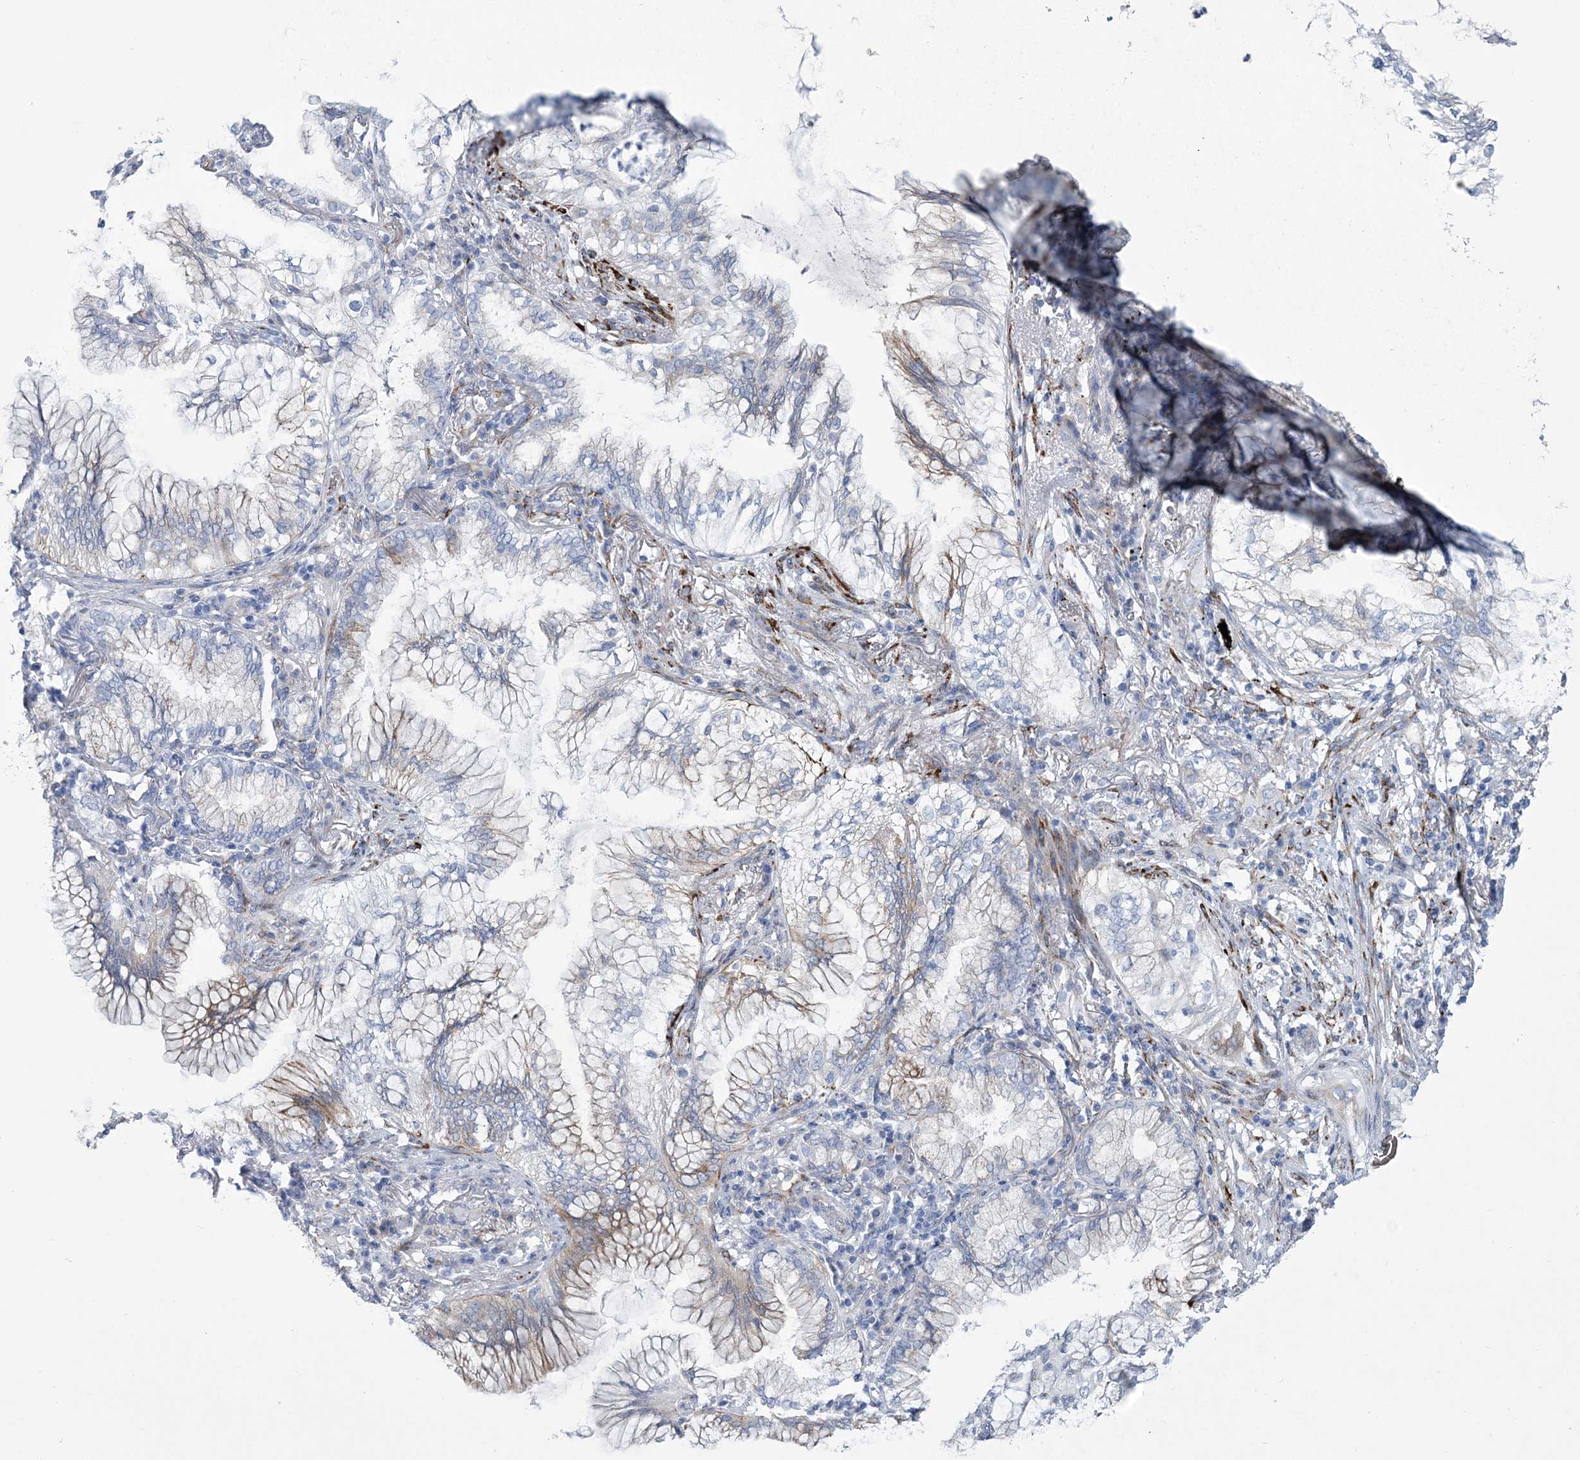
{"staining": {"intensity": "weak", "quantity": "<25%", "location": "cytoplasmic/membranous"}, "tissue": "lung cancer", "cell_type": "Tumor cells", "image_type": "cancer", "snomed": [{"axis": "morphology", "description": "Adenocarcinoma, NOS"}, {"axis": "topography", "description": "Lung"}], "caption": "This is an immunohistochemistry (IHC) histopathology image of human lung cancer. There is no staining in tumor cells.", "gene": "RAB11FIP5", "patient": {"sex": "female", "age": 70}}